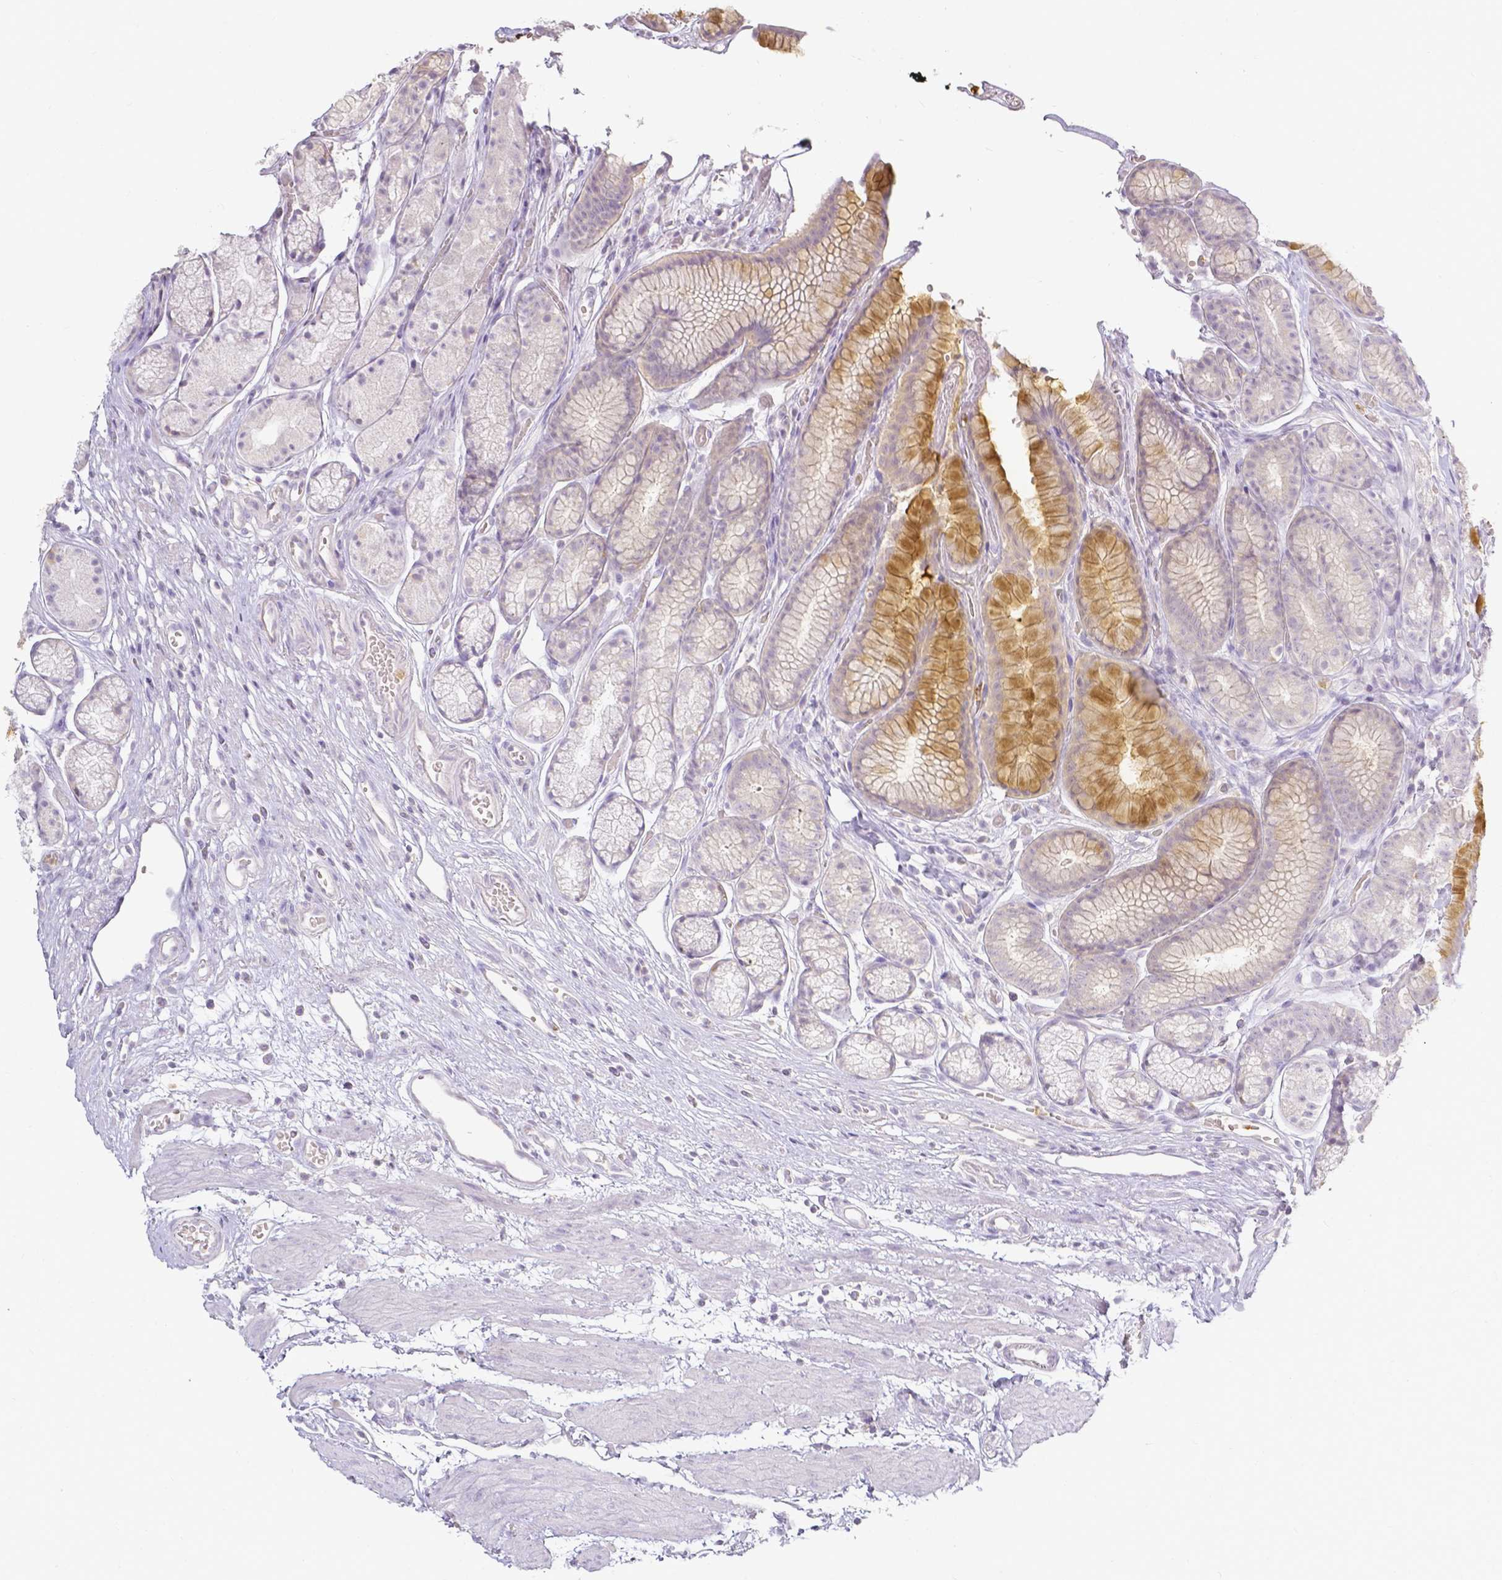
{"staining": {"intensity": "moderate", "quantity": "<25%", "location": "cytoplasmic/membranous"}, "tissue": "stomach", "cell_type": "Glandular cells", "image_type": "normal", "snomed": [{"axis": "morphology", "description": "Normal tissue, NOS"}, {"axis": "topography", "description": "Smooth muscle"}, {"axis": "topography", "description": "Stomach"}], "caption": "Immunohistochemical staining of benign stomach exhibits moderate cytoplasmic/membranous protein expression in approximately <25% of glandular cells. The staining was performed using DAB to visualize the protein expression in brown, while the nuclei were stained in blue with hematoxylin (Magnification: 20x).", "gene": "KCNH1", "patient": {"sex": "male", "age": 70}}